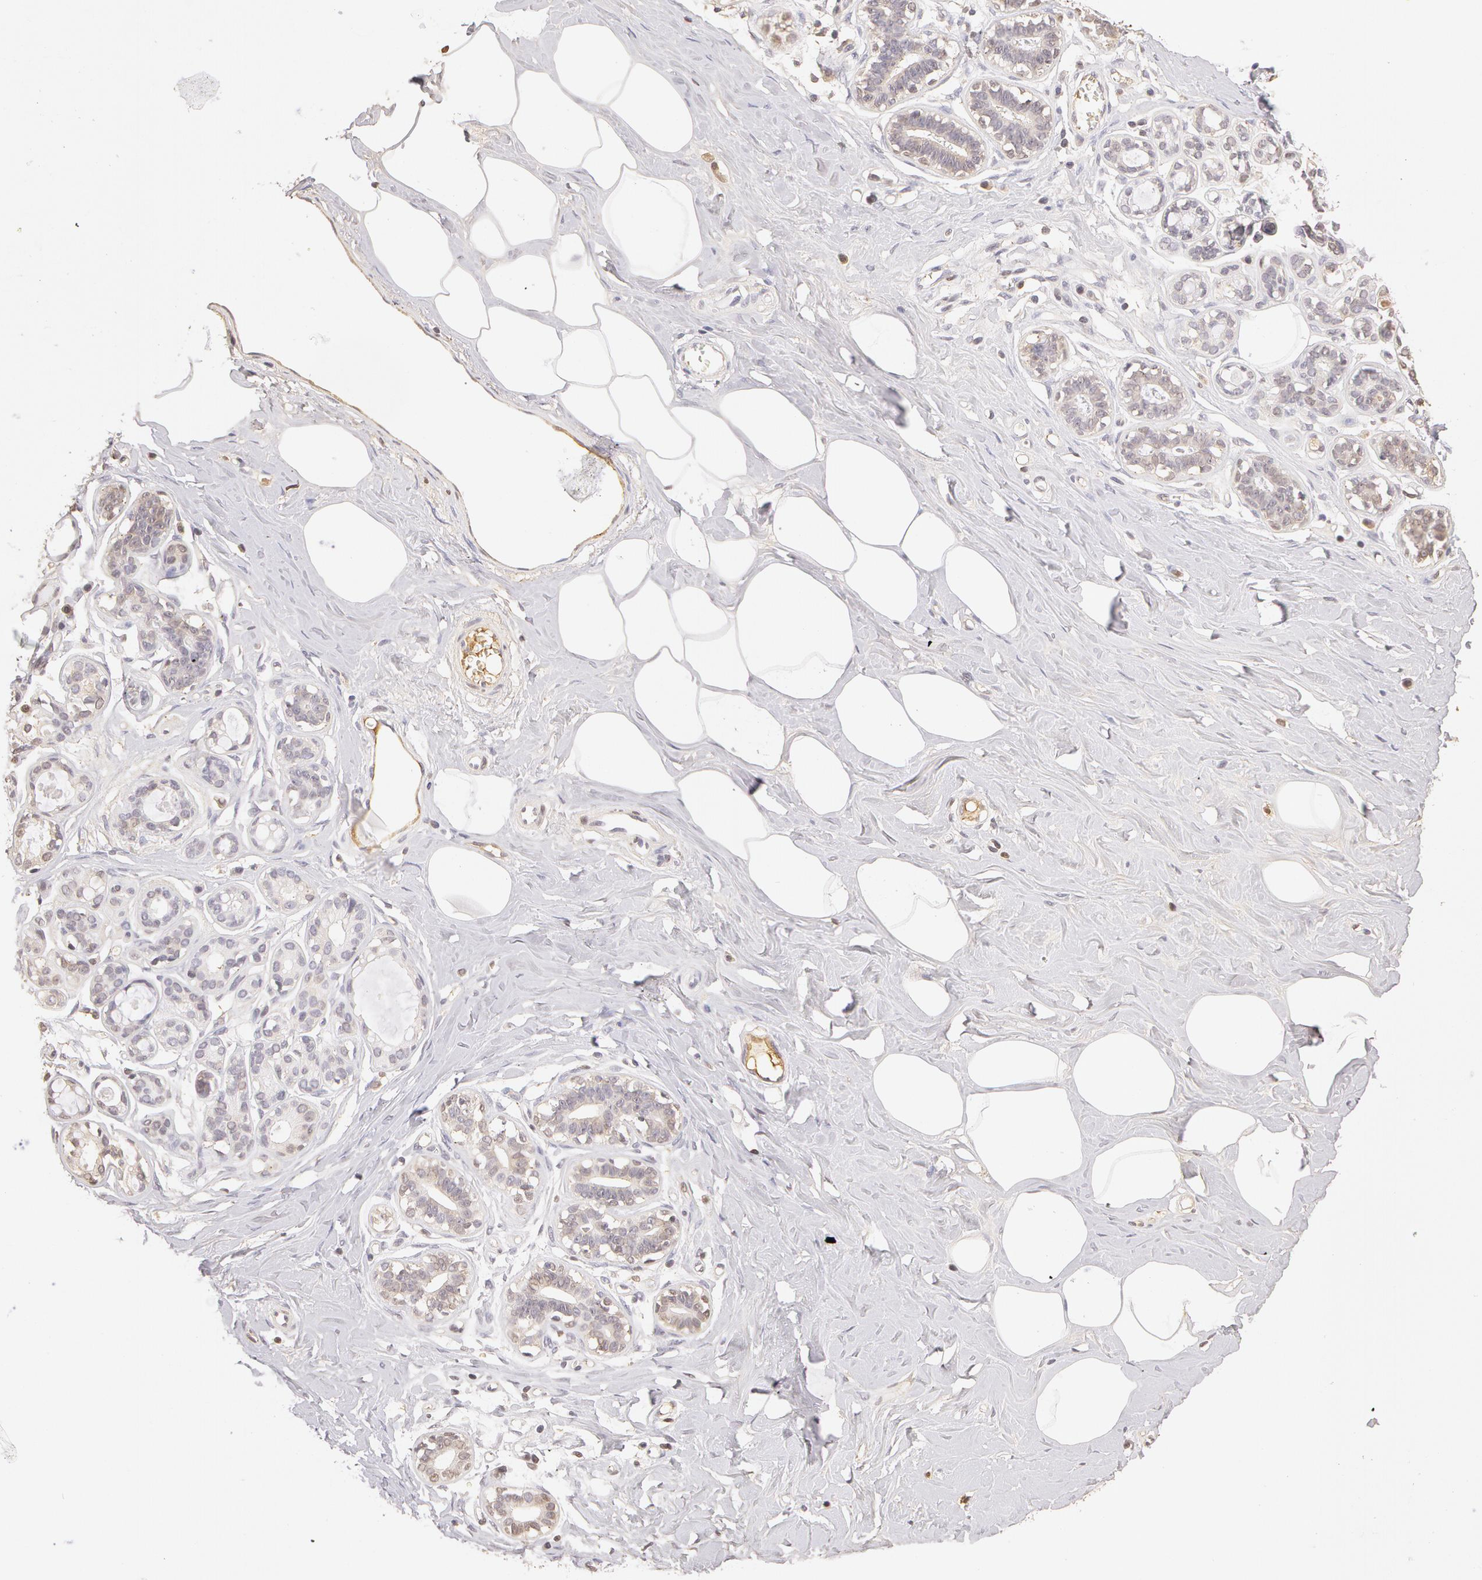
{"staining": {"intensity": "negative", "quantity": "none", "location": "none"}, "tissue": "breast", "cell_type": "Adipocytes", "image_type": "normal", "snomed": [{"axis": "morphology", "description": "Normal tissue, NOS"}, {"axis": "topography", "description": "Breast"}], "caption": "Immunohistochemistry histopathology image of normal breast: breast stained with DAB displays no significant protein expression in adipocytes.", "gene": "AHSG", "patient": {"sex": "female", "age": 45}}